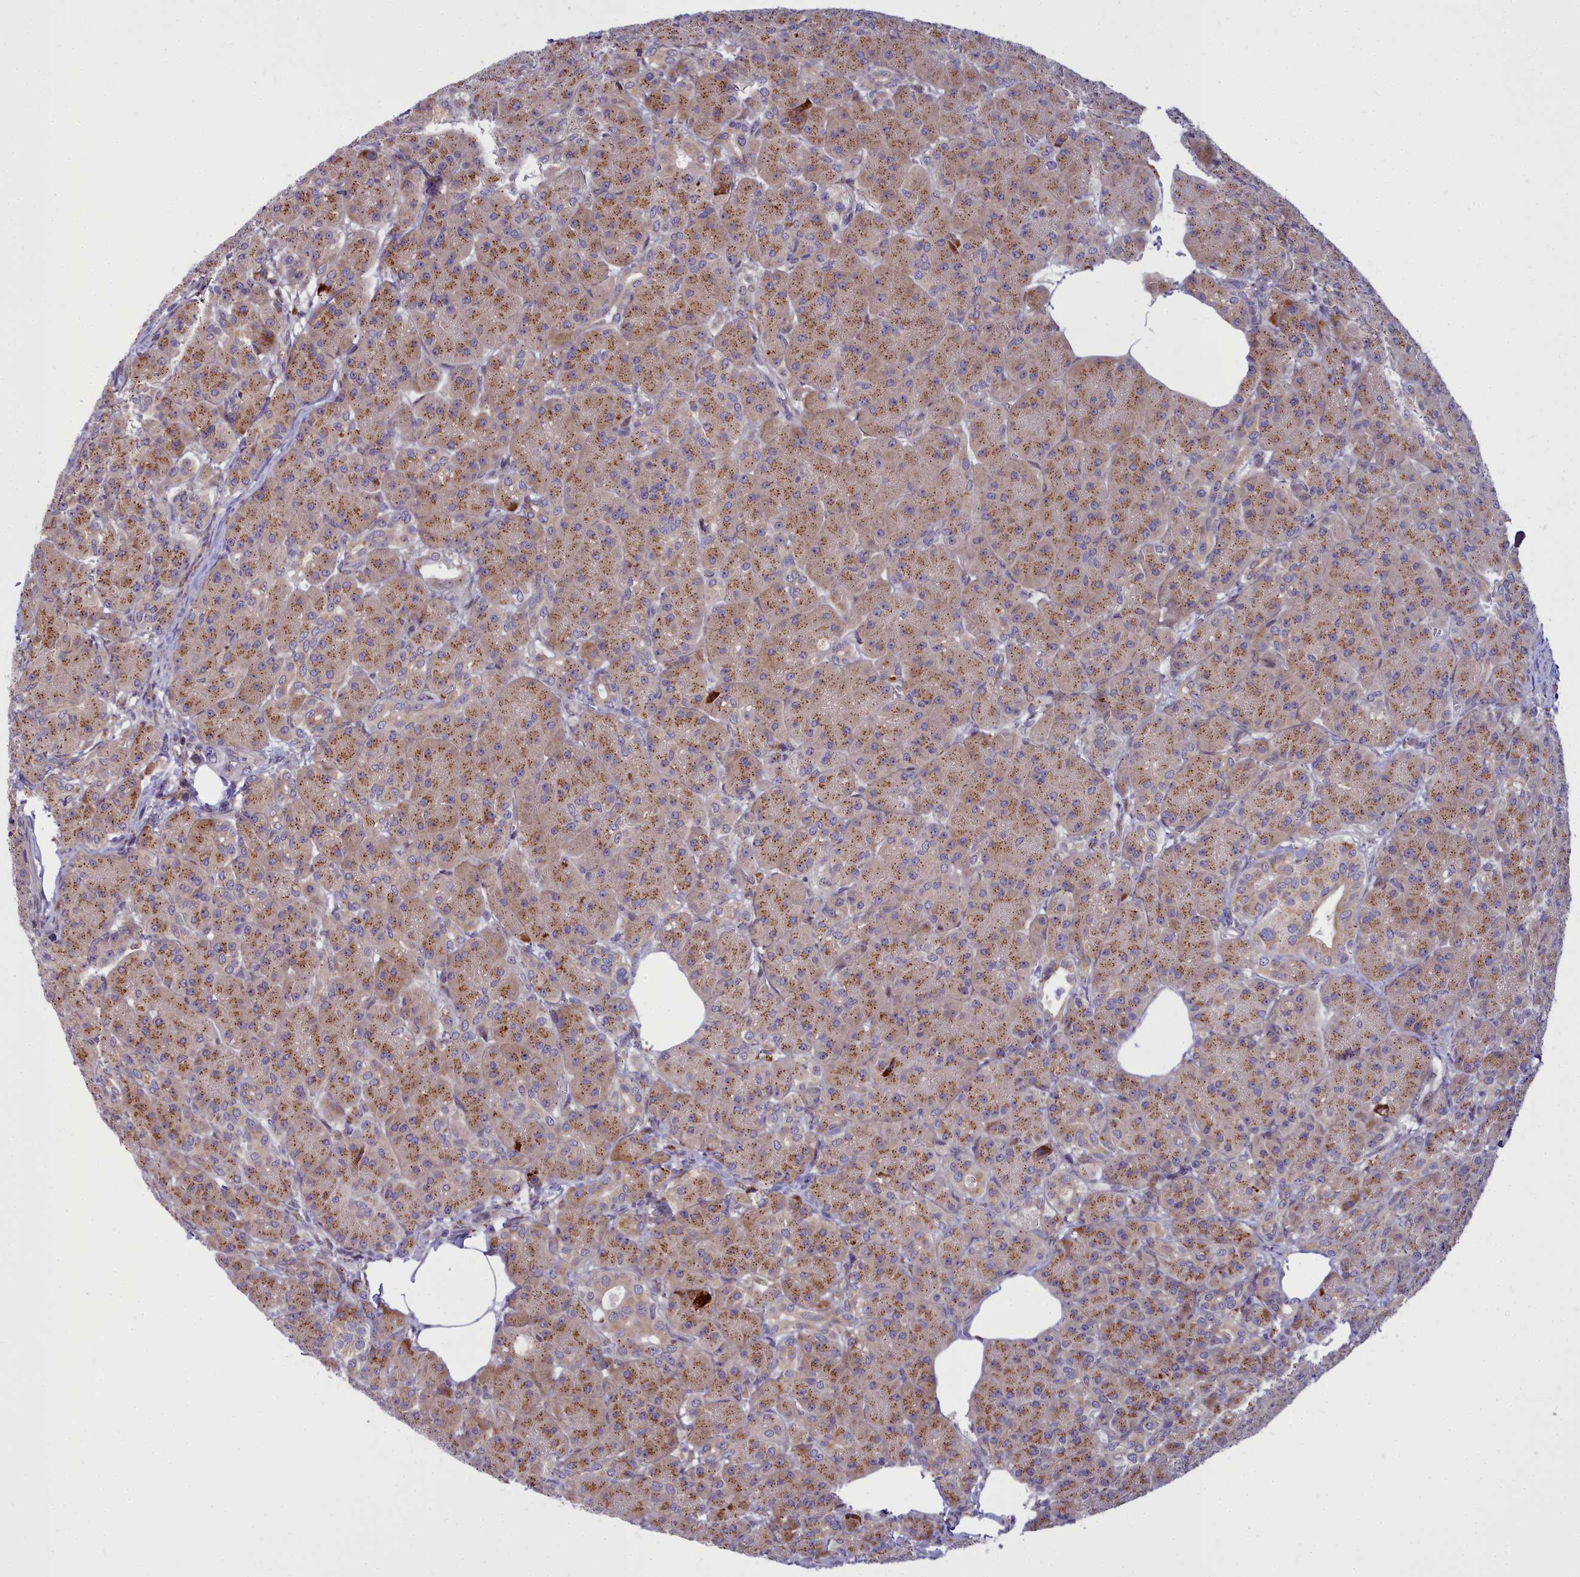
{"staining": {"intensity": "moderate", "quantity": ">75%", "location": "cytoplasmic/membranous"}, "tissue": "pancreas", "cell_type": "Exocrine glandular cells", "image_type": "normal", "snomed": [{"axis": "morphology", "description": "Normal tissue, NOS"}, {"axis": "topography", "description": "Pancreas"}], "caption": "Immunohistochemical staining of benign human pancreas reveals >75% levels of moderate cytoplasmic/membranous protein expression in approximately >75% of exocrine glandular cells. (DAB = brown stain, brightfield microscopy at high magnification).", "gene": "WDPCP", "patient": {"sex": "male", "age": 63}}